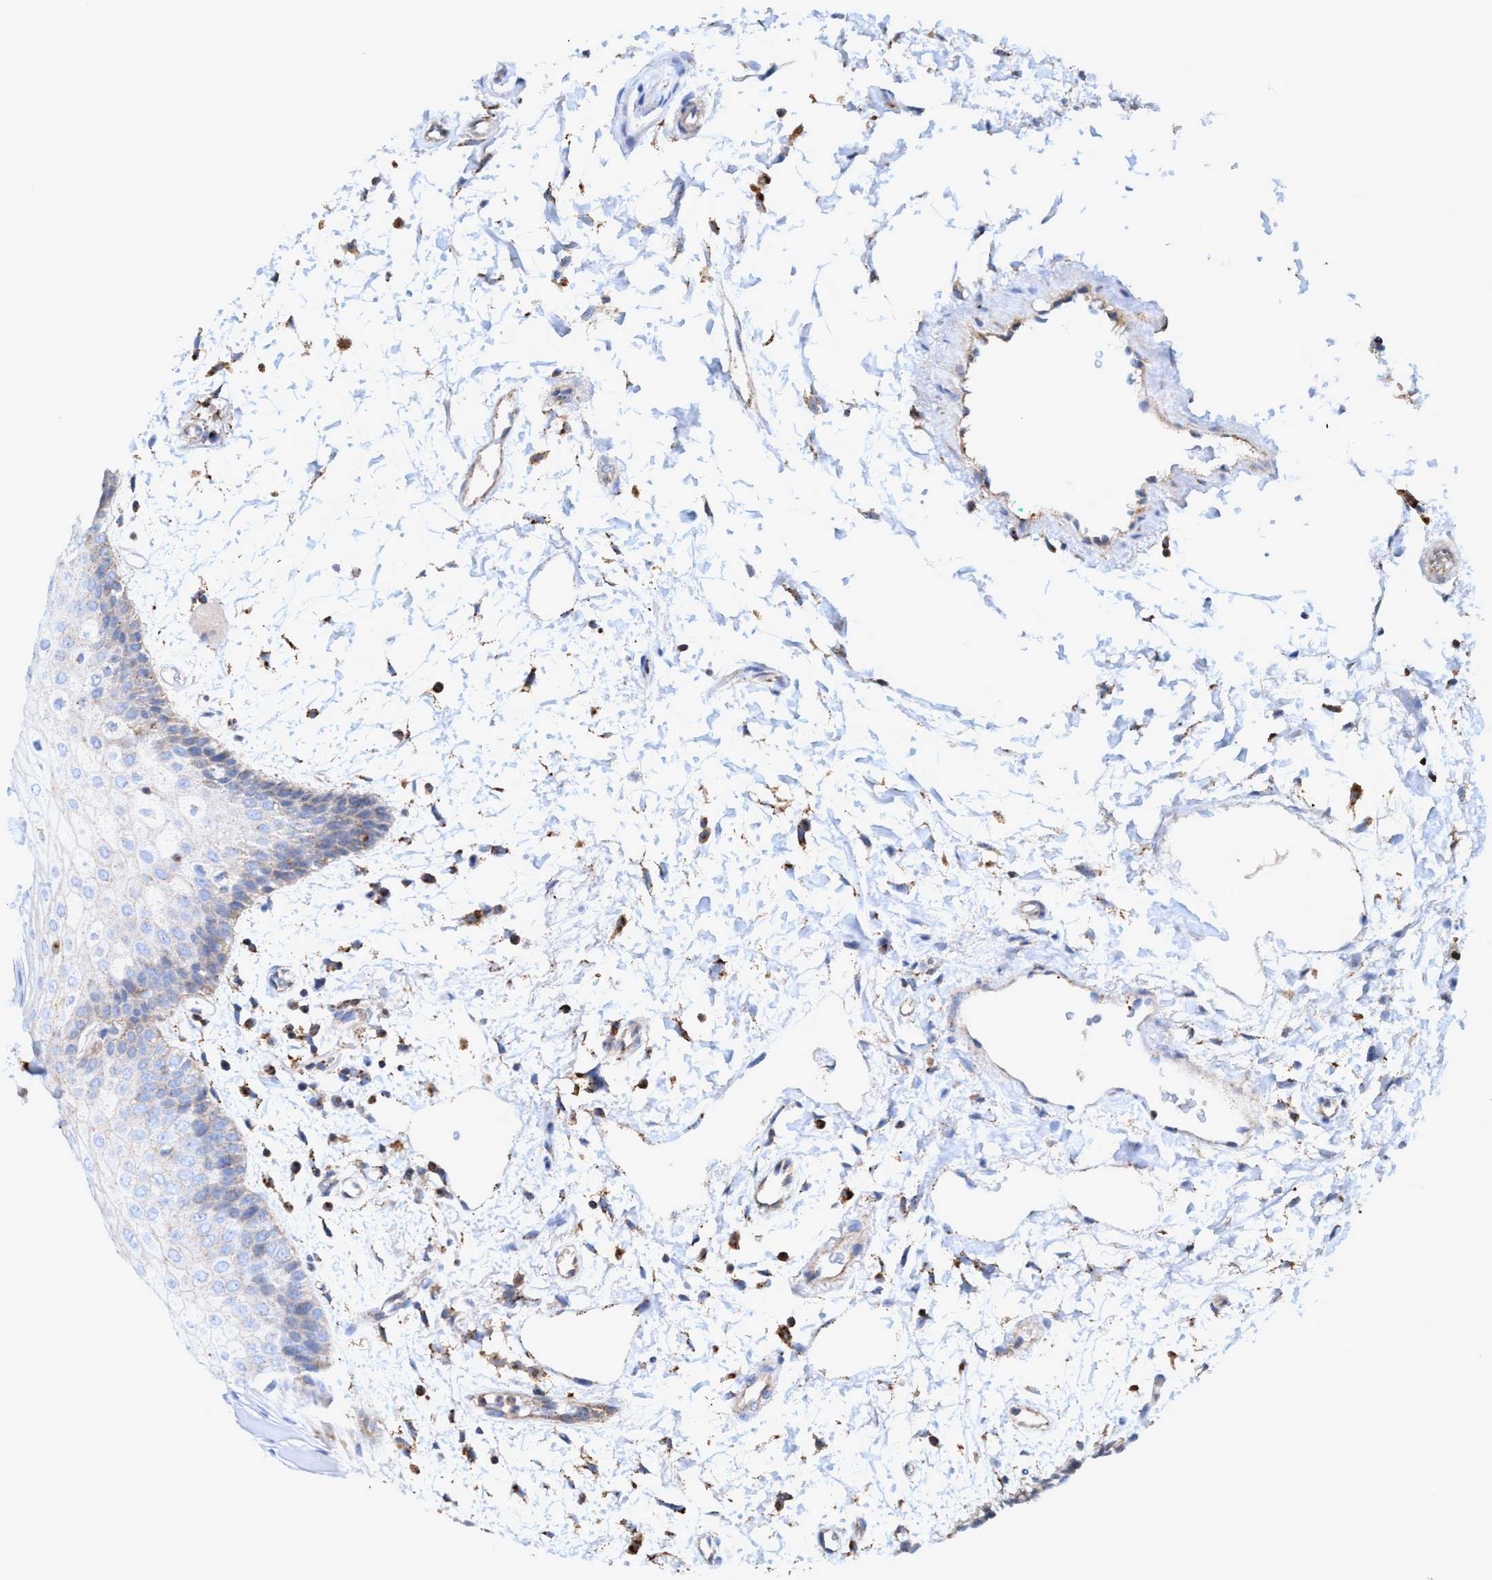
{"staining": {"intensity": "weak", "quantity": "<25%", "location": "cytoplasmic/membranous"}, "tissue": "oral mucosa", "cell_type": "Squamous epithelial cells", "image_type": "normal", "snomed": [{"axis": "morphology", "description": "Normal tissue, NOS"}, {"axis": "topography", "description": "Skeletal muscle"}, {"axis": "topography", "description": "Oral tissue"}, {"axis": "topography", "description": "Peripheral nerve tissue"}], "caption": "An image of oral mucosa stained for a protein reveals no brown staining in squamous epithelial cells.", "gene": "TRIM65", "patient": {"sex": "female", "age": 84}}